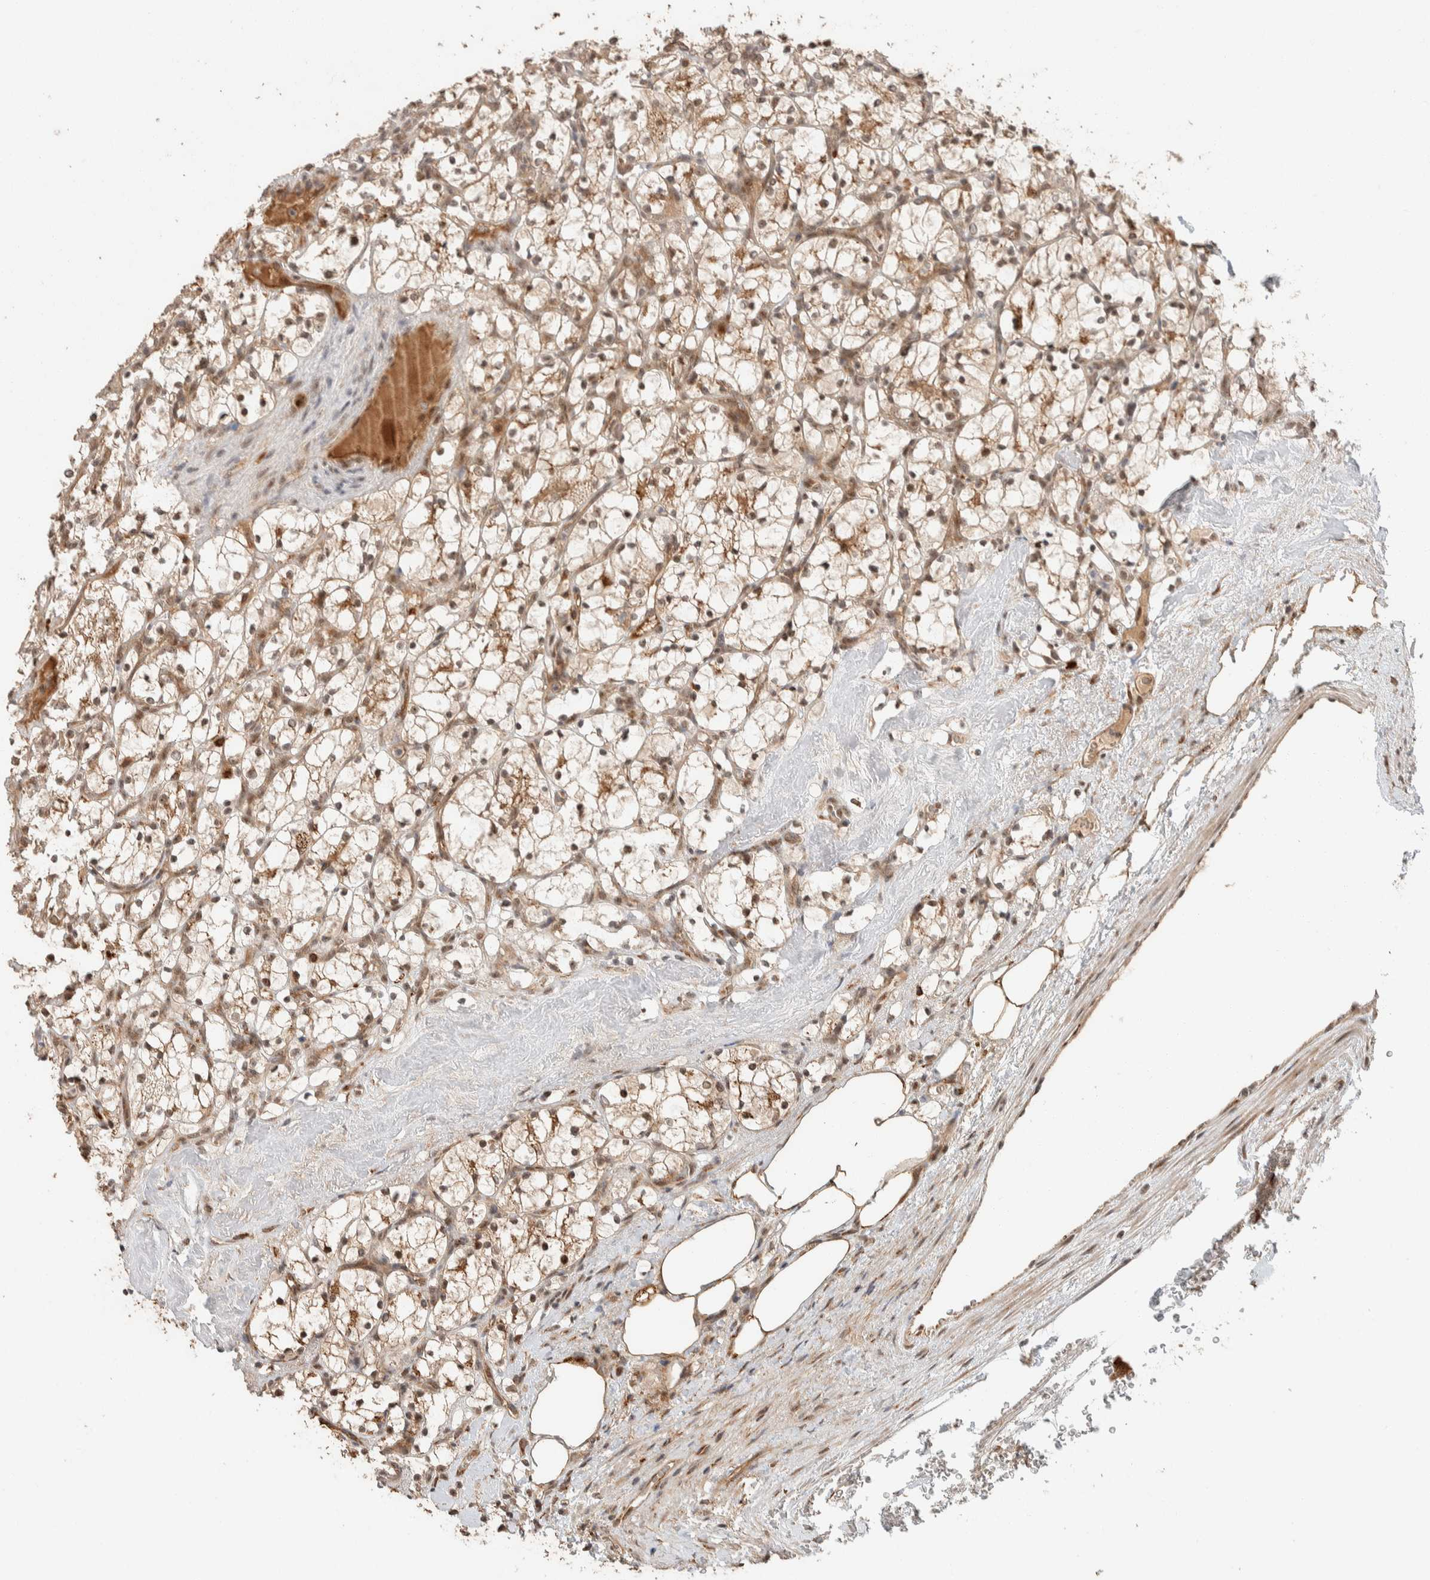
{"staining": {"intensity": "moderate", "quantity": ">75%", "location": "cytoplasmic/membranous,nuclear"}, "tissue": "renal cancer", "cell_type": "Tumor cells", "image_type": "cancer", "snomed": [{"axis": "morphology", "description": "Adenocarcinoma, NOS"}, {"axis": "topography", "description": "Kidney"}], "caption": "Brown immunohistochemical staining in human renal cancer demonstrates moderate cytoplasmic/membranous and nuclear staining in about >75% of tumor cells.", "gene": "ZBTB2", "patient": {"sex": "female", "age": 69}}